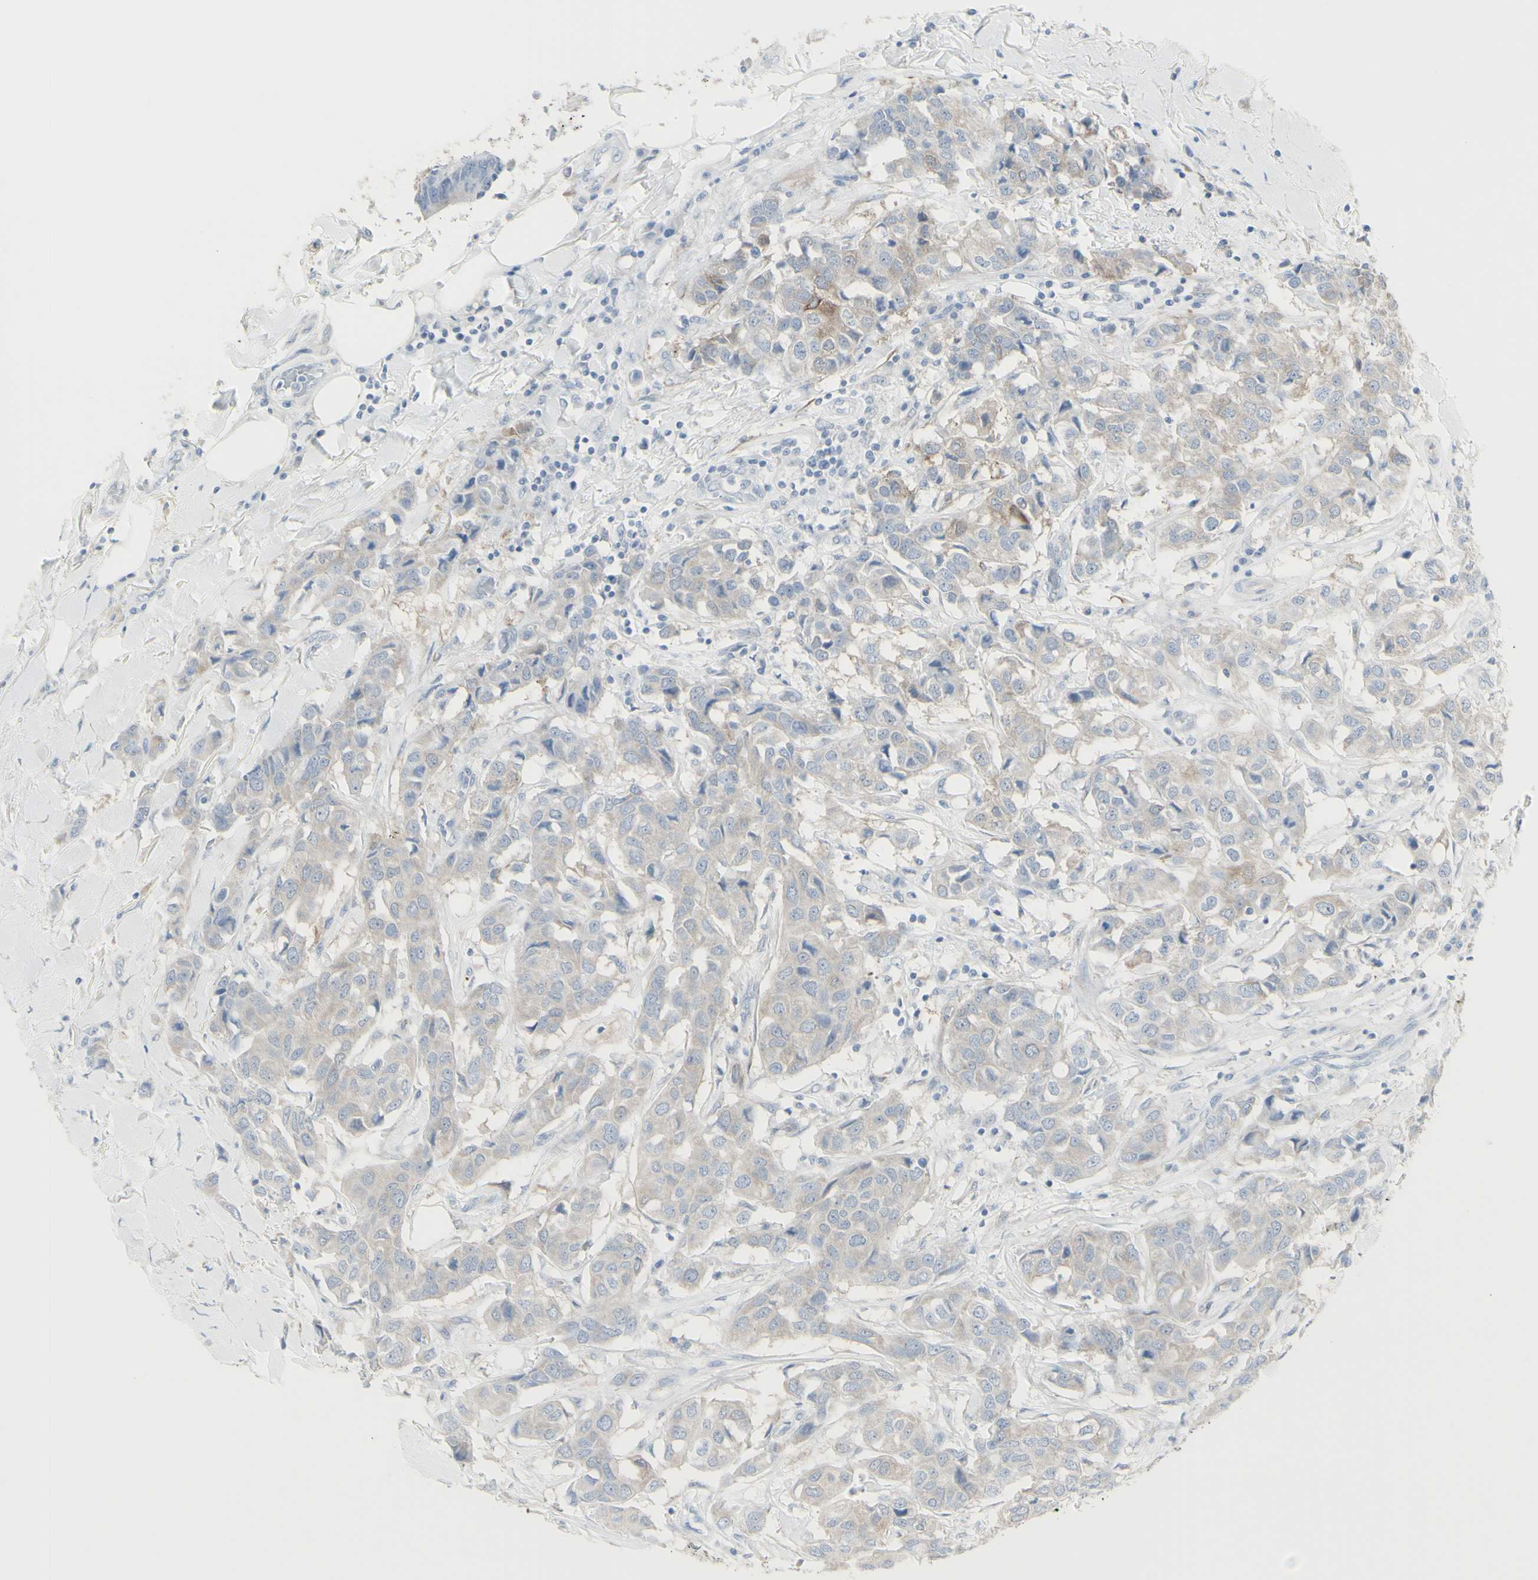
{"staining": {"intensity": "weak", "quantity": "25%-75%", "location": "cytoplasmic/membranous"}, "tissue": "breast cancer", "cell_type": "Tumor cells", "image_type": "cancer", "snomed": [{"axis": "morphology", "description": "Duct carcinoma"}, {"axis": "topography", "description": "Breast"}], "caption": "The micrograph reveals a brown stain indicating the presence of a protein in the cytoplasmic/membranous of tumor cells in breast invasive ductal carcinoma. (DAB = brown stain, brightfield microscopy at high magnification).", "gene": "ENSG00000198211", "patient": {"sex": "female", "age": 80}}